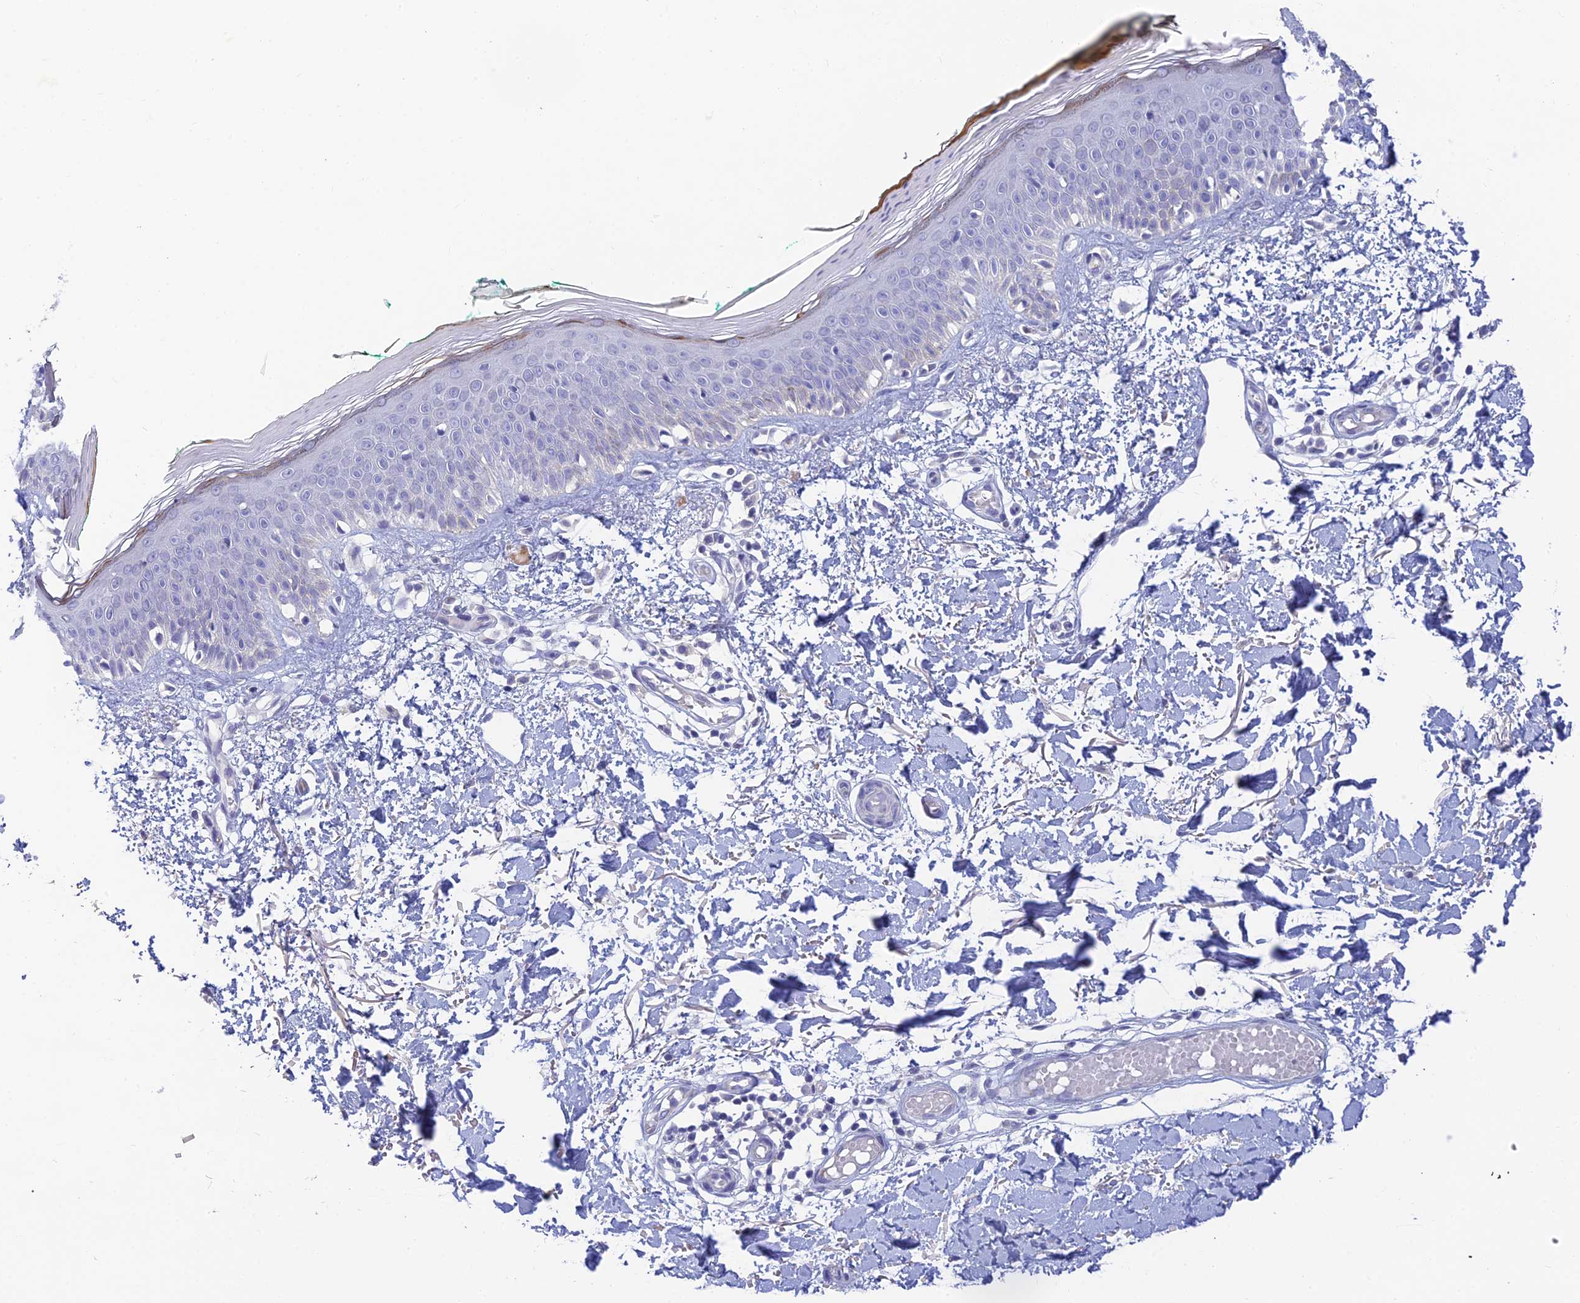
{"staining": {"intensity": "negative", "quantity": "none", "location": "none"}, "tissue": "skin", "cell_type": "Fibroblasts", "image_type": "normal", "snomed": [{"axis": "morphology", "description": "Normal tissue, NOS"}, {"axis": "topography", "description": "Skin"}], "caption": "This photomicrograph is of normal skin stained with immunohistochemistry to label a protein in brown with the nuclei are counter-stained blue. There is no staining in fibroblasts. (Stains: DAB immunohistochemistry with hematoxylin counter stain, Microscopy: brightfield microscopy at high magnification).", "gene": "INTS13", "patient": {"sex": "male", "age": 62}}